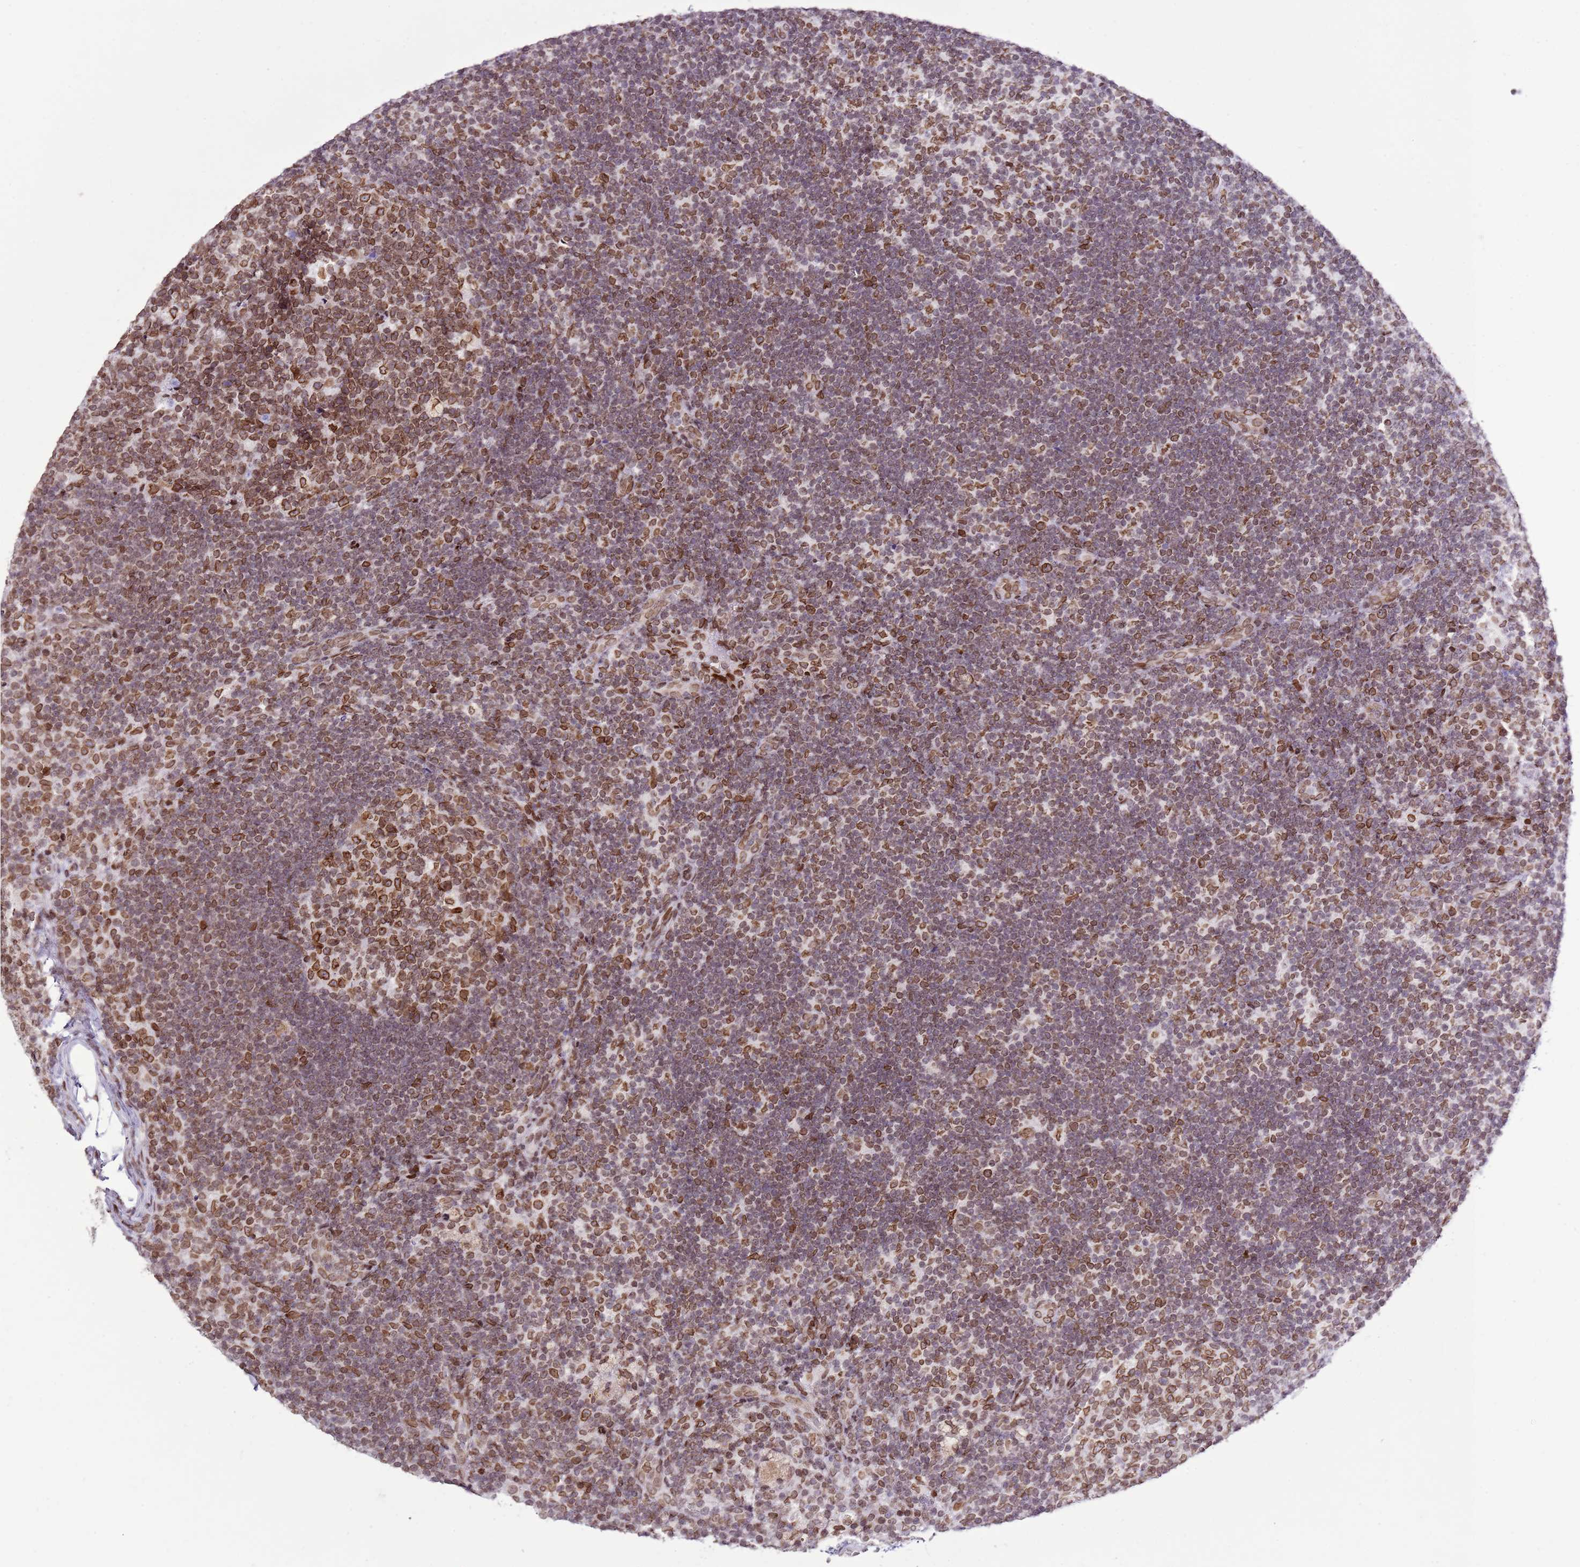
{"staining": {"intensity": "moderate", "quantity": ">75%", "location": "cytoplasmic/membranous,nuclear"}, "tissue": "lymph node", "cell_type": "Germinal center cells", "image_type": "normal", "snomed": [{"axis": "morphology", "description": "Normal tissue, NOS"}, {"axis": "topography", "description": "Lymph node"}], "caption": "Immunohistochemical staining of normal human lymph node reveals medium levels of moderate cytoplasmic/membranous,nuclear staining in approximately >75% of germinal center cells.", "gene": "POU6F1", "patient": {"sex": "female", "age": 31}}